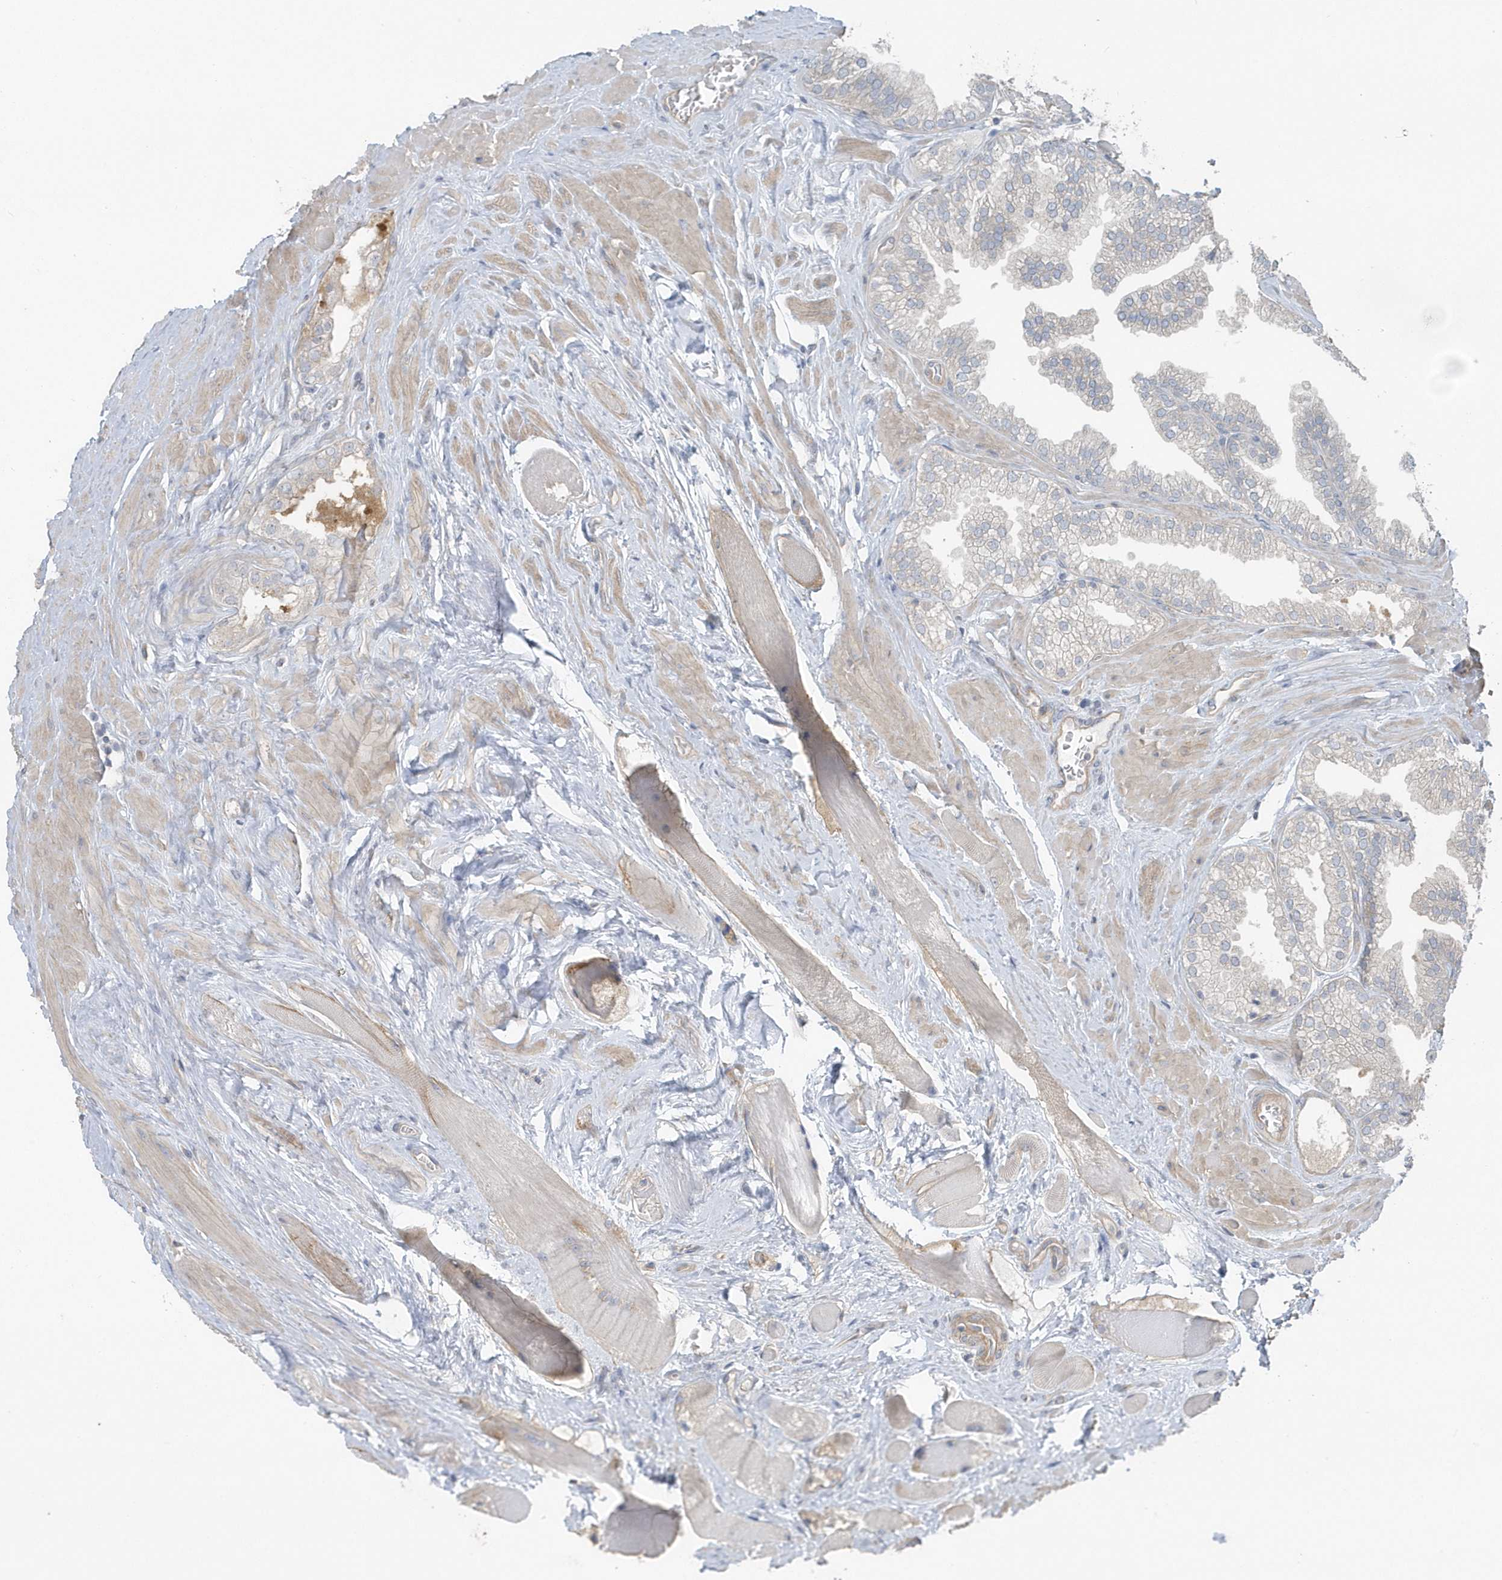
{"staining": {"intensity": "negative", "quantity": "none", "location": "none"}, "tissue": "prostate cancer", "cell_type": "Tumor cells", "image_type": "cancer", "snomed": [{"axis": "morphology", "description": "Adenocarcinoma, High grade"}, {"axis": "topography", "description": "Prostate"}], "caption": "Human adenocarcinoma (high-grade) (prostate) stained for a protein using immunohistochemistry exhibits no staining in tumor cells.", "gene": "ACTR1A", "patient": {"sex": "male", "age": 58}}